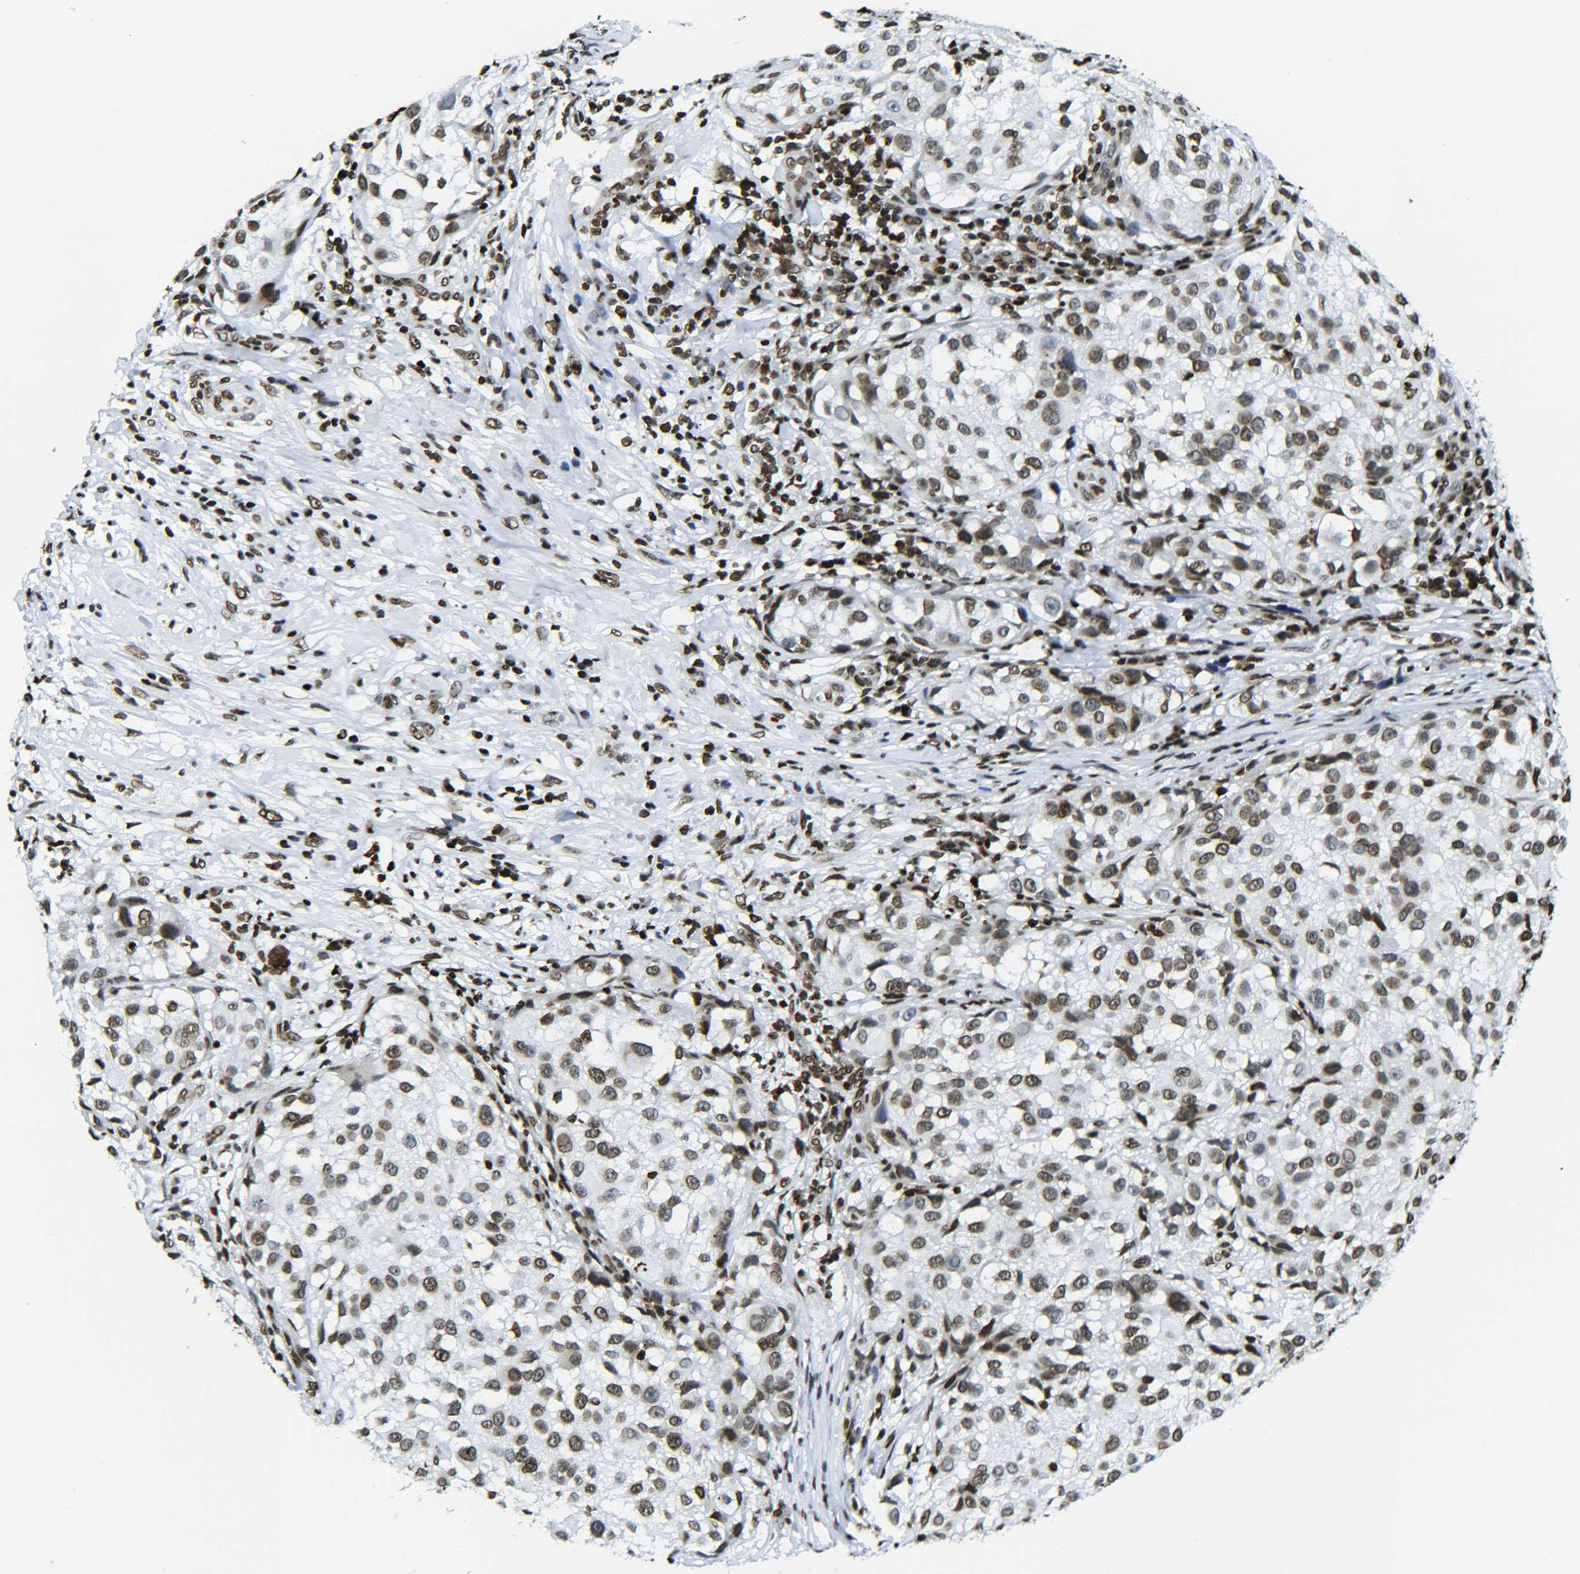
{"staining": {"intensity": "moderate", "quantity": ">75%", "location": "nuclear"}, "tissue": "melanoma", "cell_type": "Tumor cells", "image_type": "cancer", "snomed": [{"axis": "morphology", "description": "Necrosis, NOS"}, {"axis": "morphology", "description": "Malignant melanoma, NOS"}, {"axis": "topography", "description": "Skin"}], "caption": "Immunohistochemistry image of human malignant melanoma stained for a protein (brown), which reveals medium levels of moderate nuclear positivity in approximately >75% of tumor cells.", "gene": "H2AX", "patient": {"sex": "female", "age": 87}}